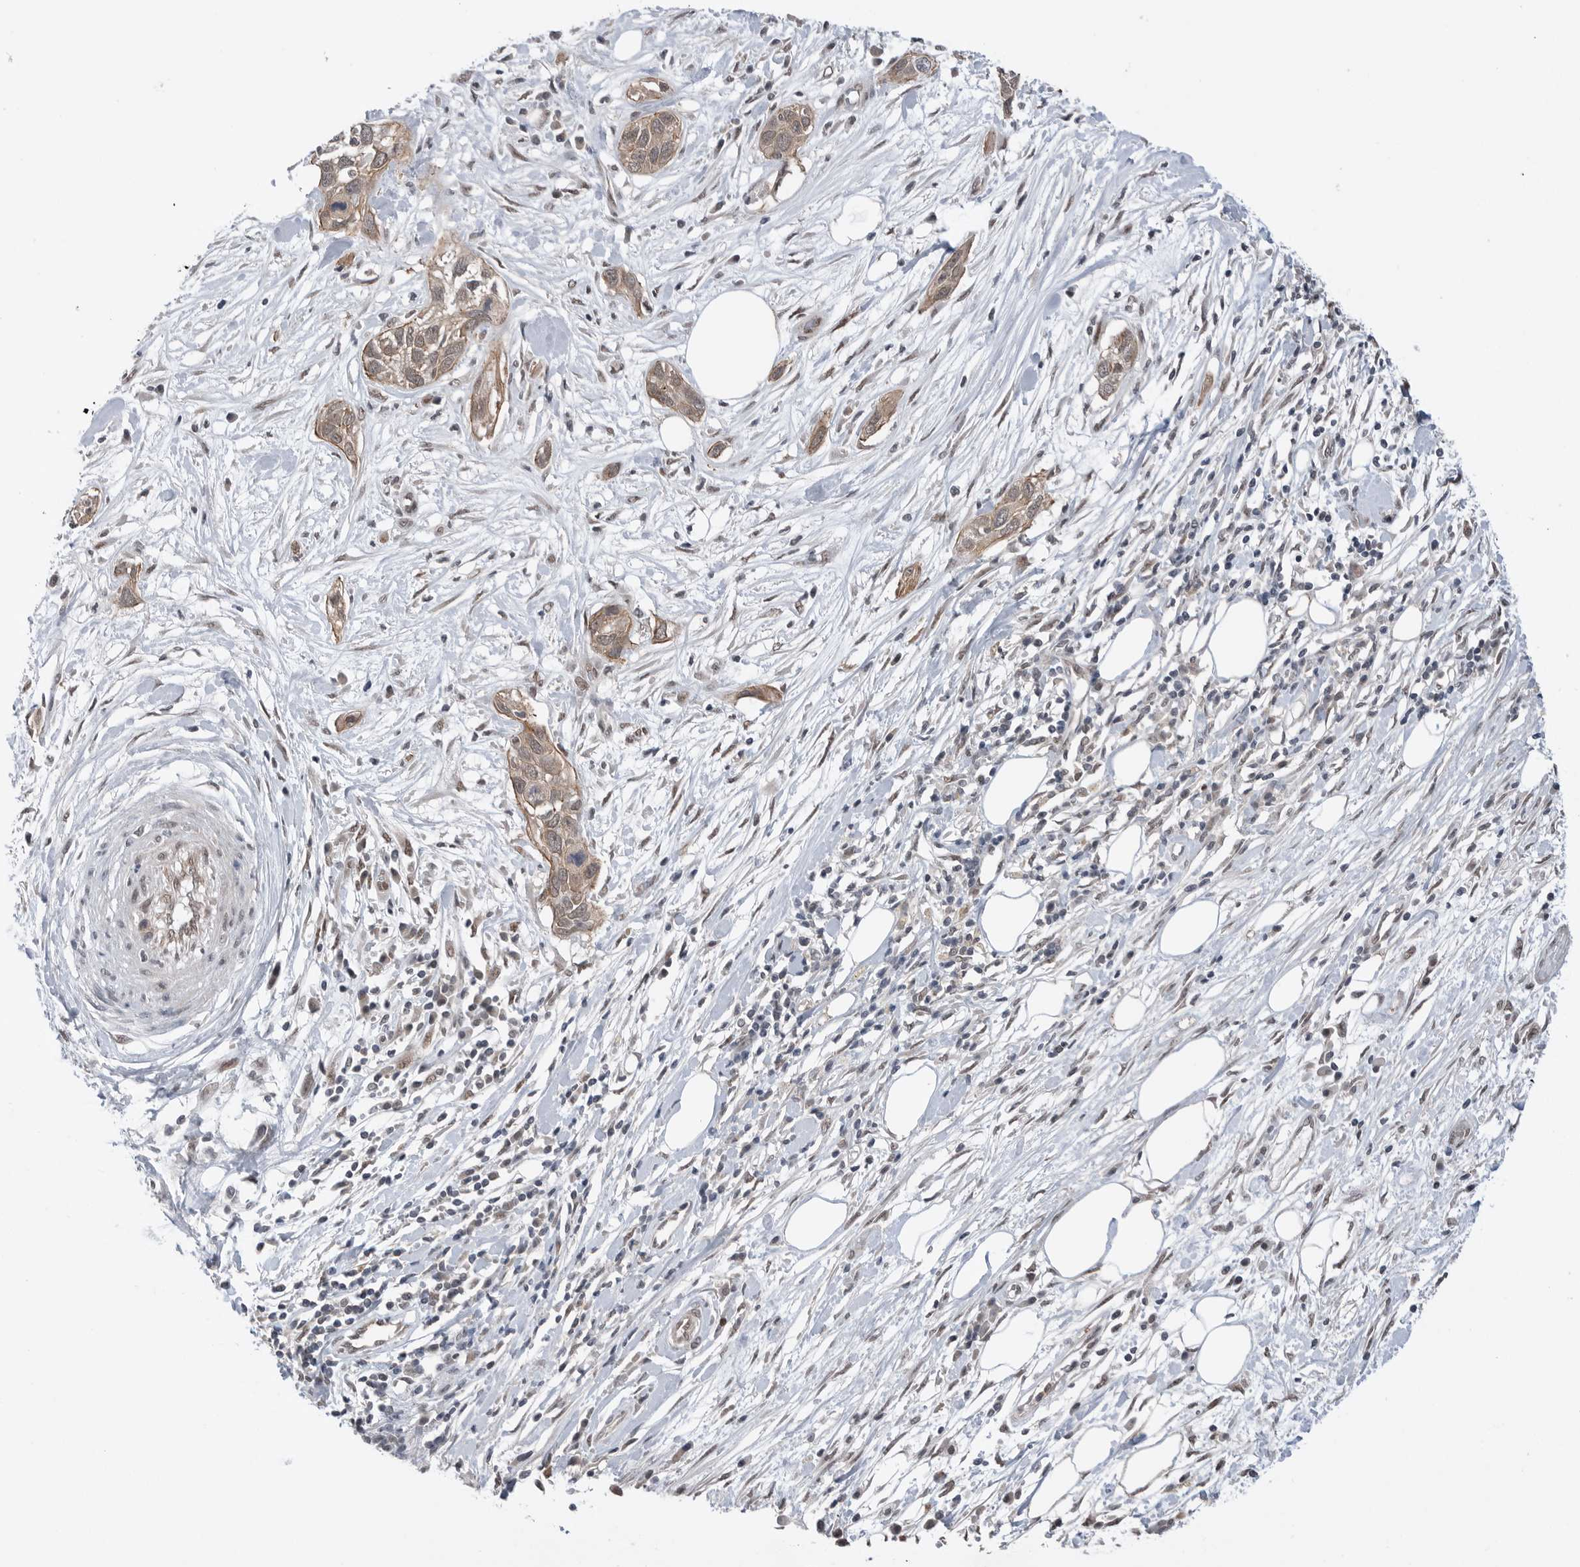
{"staining": {"intensity": "weak", "quantity": ">75%", "location": "cytoplasmic/membranous,nuclear"}, "tissue": "pancreatic cancer", "cell_type": "Tumor cells", "image_type": "cancer", "snomed": [{"axis": "morphology", "description": "Adenocarcinoma, NOS"}, {"axis": "topography", "description": "Pancreas"}], "caption": "Immunohistochemical staining of human pancreatic adenocarcinoma displays weak cytoplasmic/membranous and nuclear protein expression in about >75% of tumor cells.", "gene": "NTAQ1", "patient": {"sex": "female", "age": 60}}